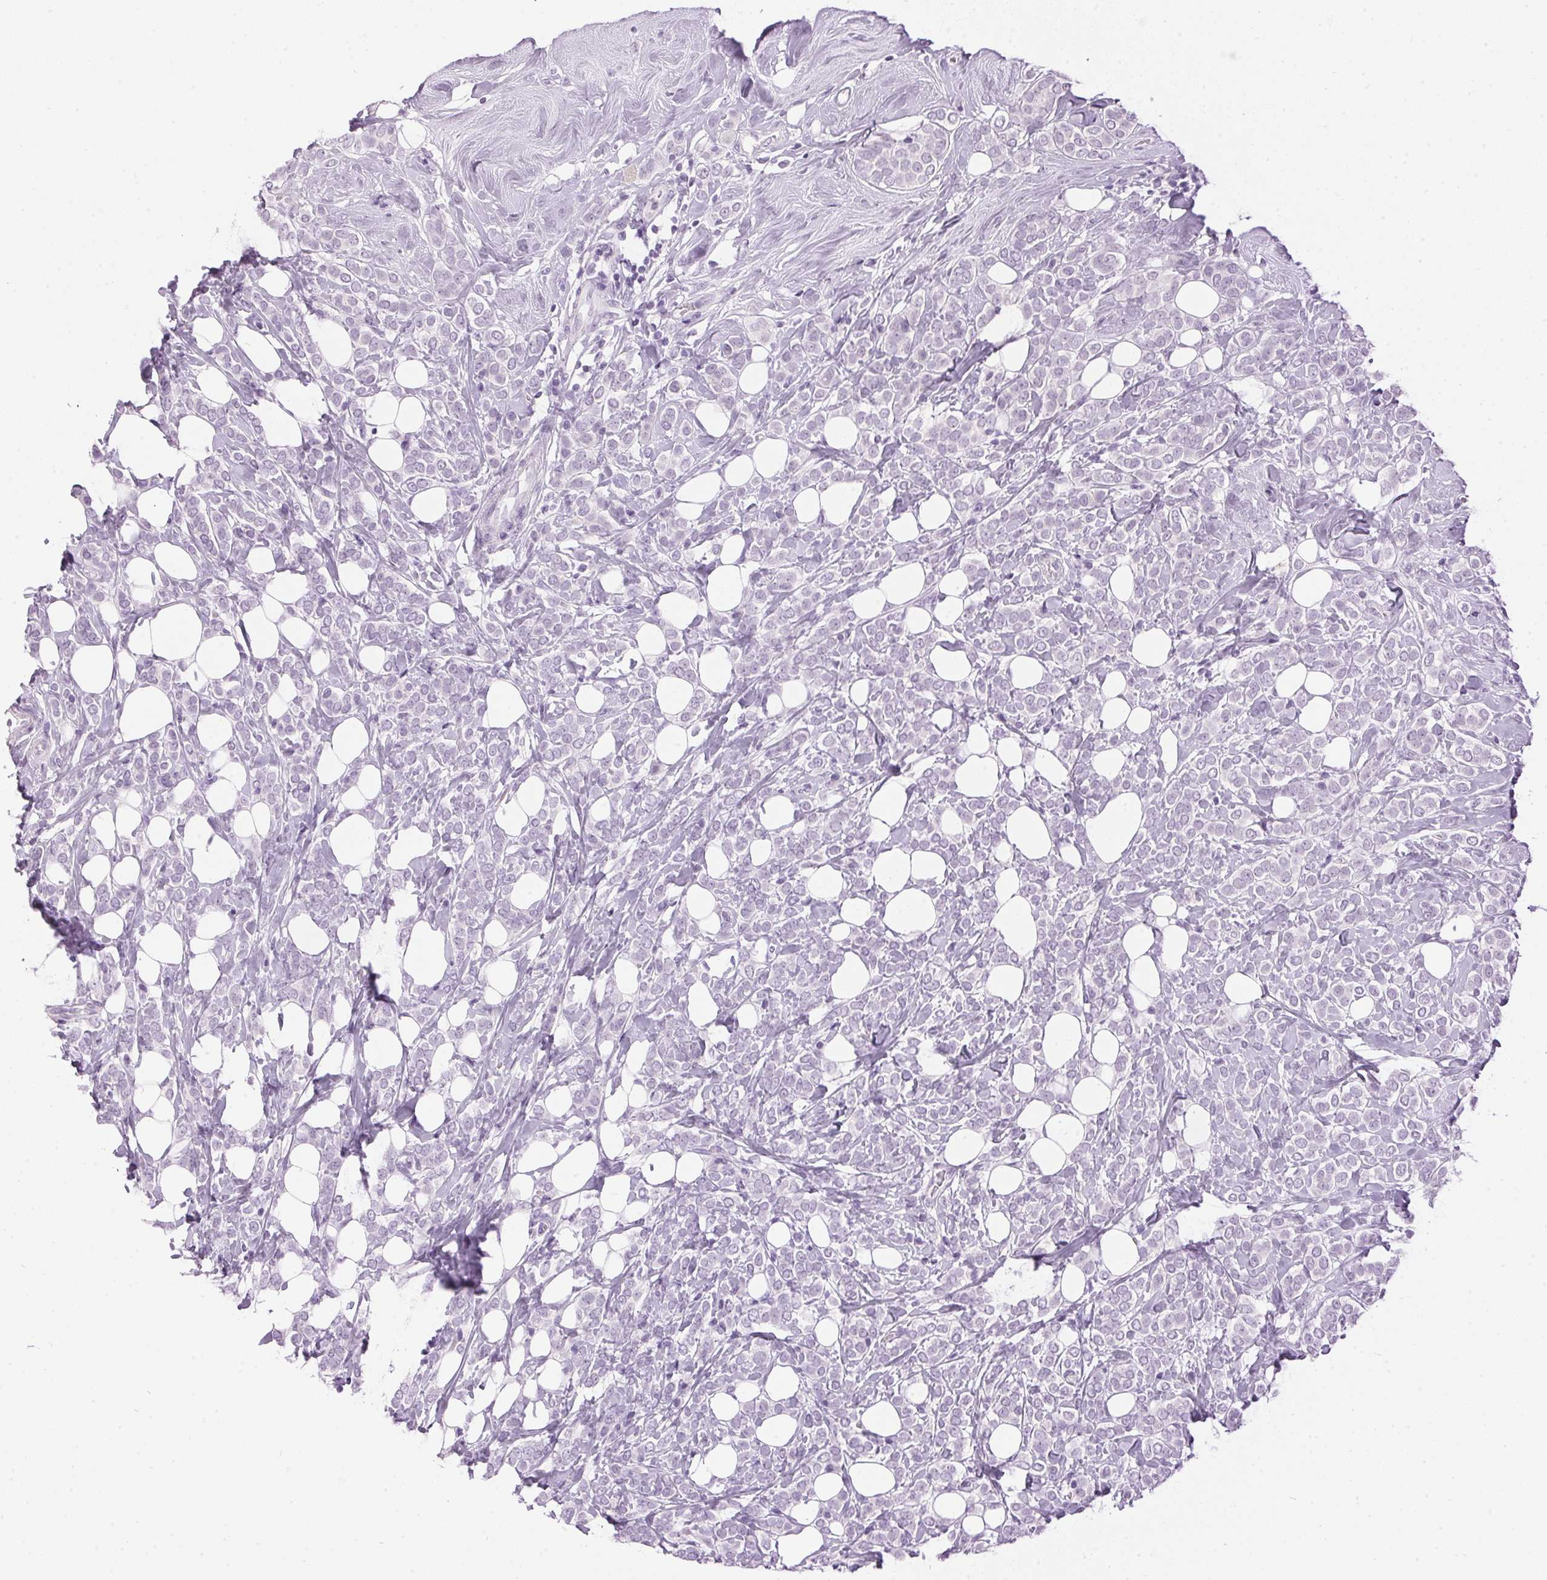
{"staining": {"intensity": "negative", "quantity": "none", "location": "none"}, "tissue": "breast cancer", "cell_type": "Tumor cells", "image_type": "cancer", "snomed": [{"axis": "morphology", "description": "Lobular carcinoma"}, {"axis": "topography", "description": "Breast"}], "caption": "Tumor cells are negative for brown protein staining in breast lobular carcinoma.", "gene": "SP7", "patient": {"sex": "female", "age": 49}}